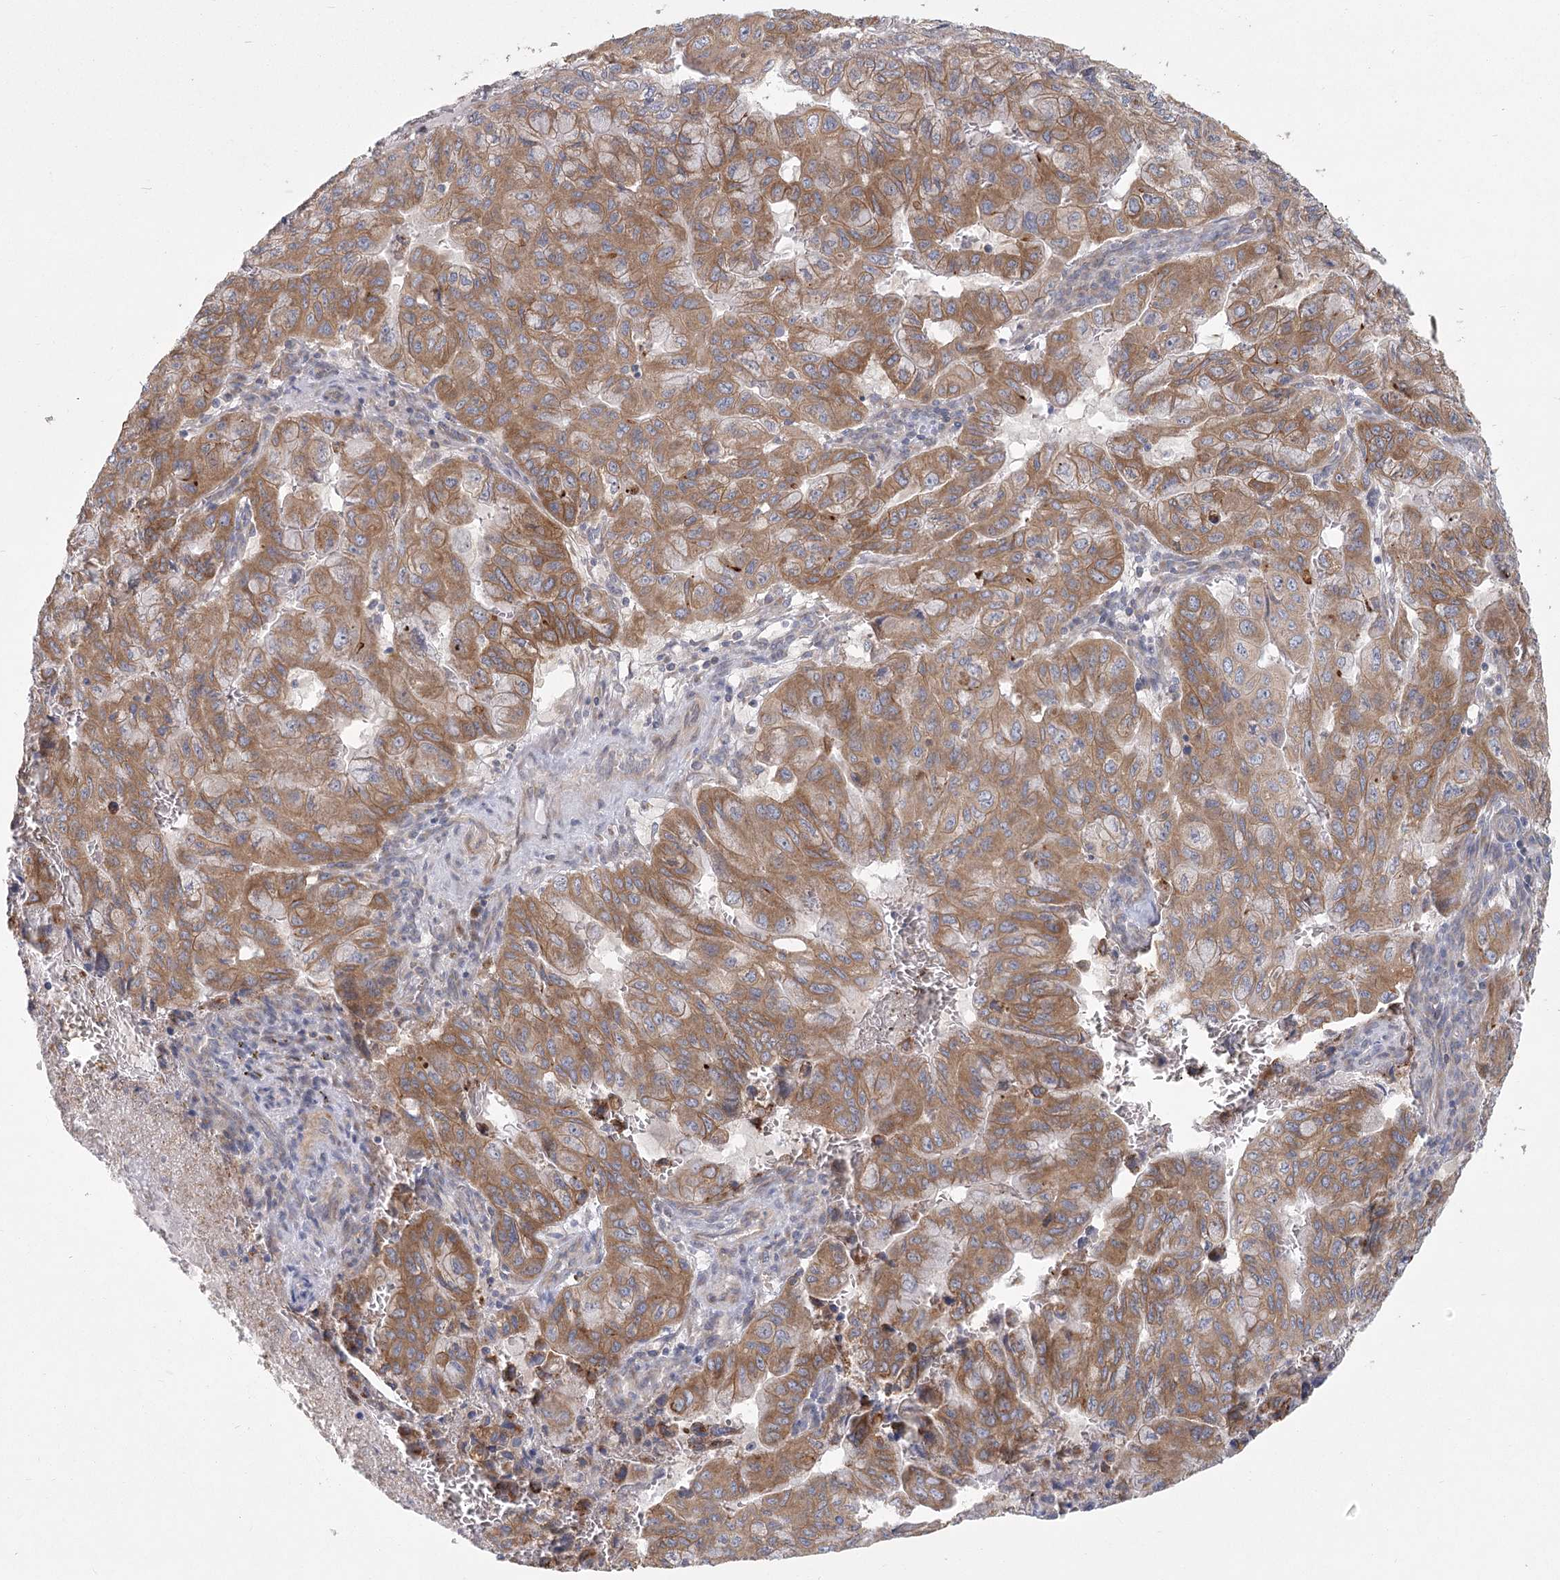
{"staining": {"intensity": "moderate", "quantity": ">75%", "location": "cytoplasmic/membranous"}, "tissue": "pancreatic cancer", "cell_type": "Tumor cells", "image_type": "cancer", "snomed": [{"axis": "morphology", "description": "Adenocarcinoma, NOS"}, {"axis": "topography", "description": "Pancreas"}], "caption": "Brown immunohistochemical staining in pancreatic cancer demonstrates moderate cytoplasmic/membranous staining in approximately >75% of tumor cells. (Stains: DAB (3,3'-diaminobenzidine) in brown, nuclei in blue, Microscopy: brightfield microscopy at high magnification).", "gene": "CNTLN", "patient": {"sex": "male", "age": 51}}